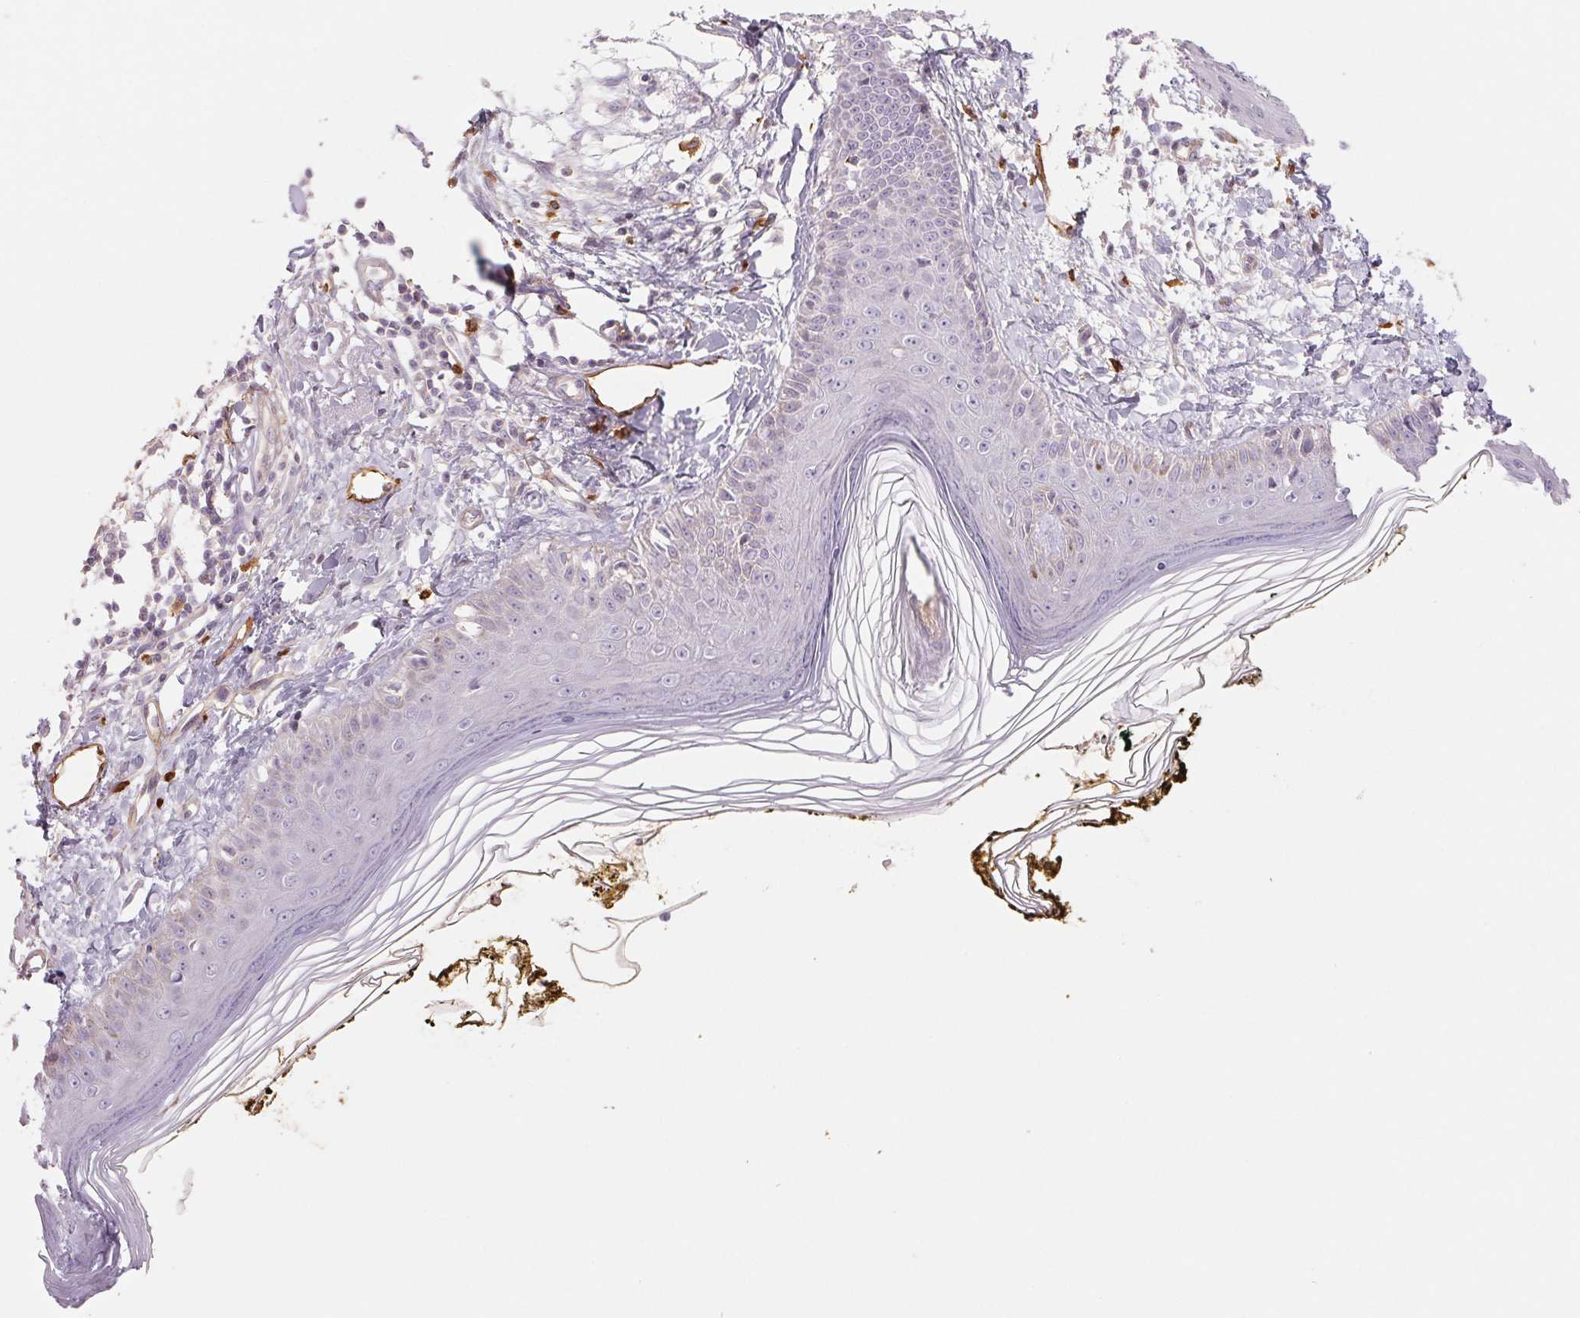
{"staining": {"intensity": "moderate", "quantity": "<25%", "location": "cytoplasmic/membranous"}, "tissue": "skin", "cell_type": "Fibroblasts", "image_type": "normal", "snomed": [{"axis": "morphology", "description": "Normal tissue, NOS"}, {"axis": "topography", "description": "Skin"}], "caption": "Immunohistochemistry (IHC) image of unremarkable skin: skin stained using immunohistochemistry (IHC) reveals low levels of moderate protein expression localized specifically in the cytoplasmic/membranous of fibroblasts, appearing as a cytoplasmic/membranous brown color.", "gene": "ANKRD13B", "patient": {"sex": "male", "age": 76}}